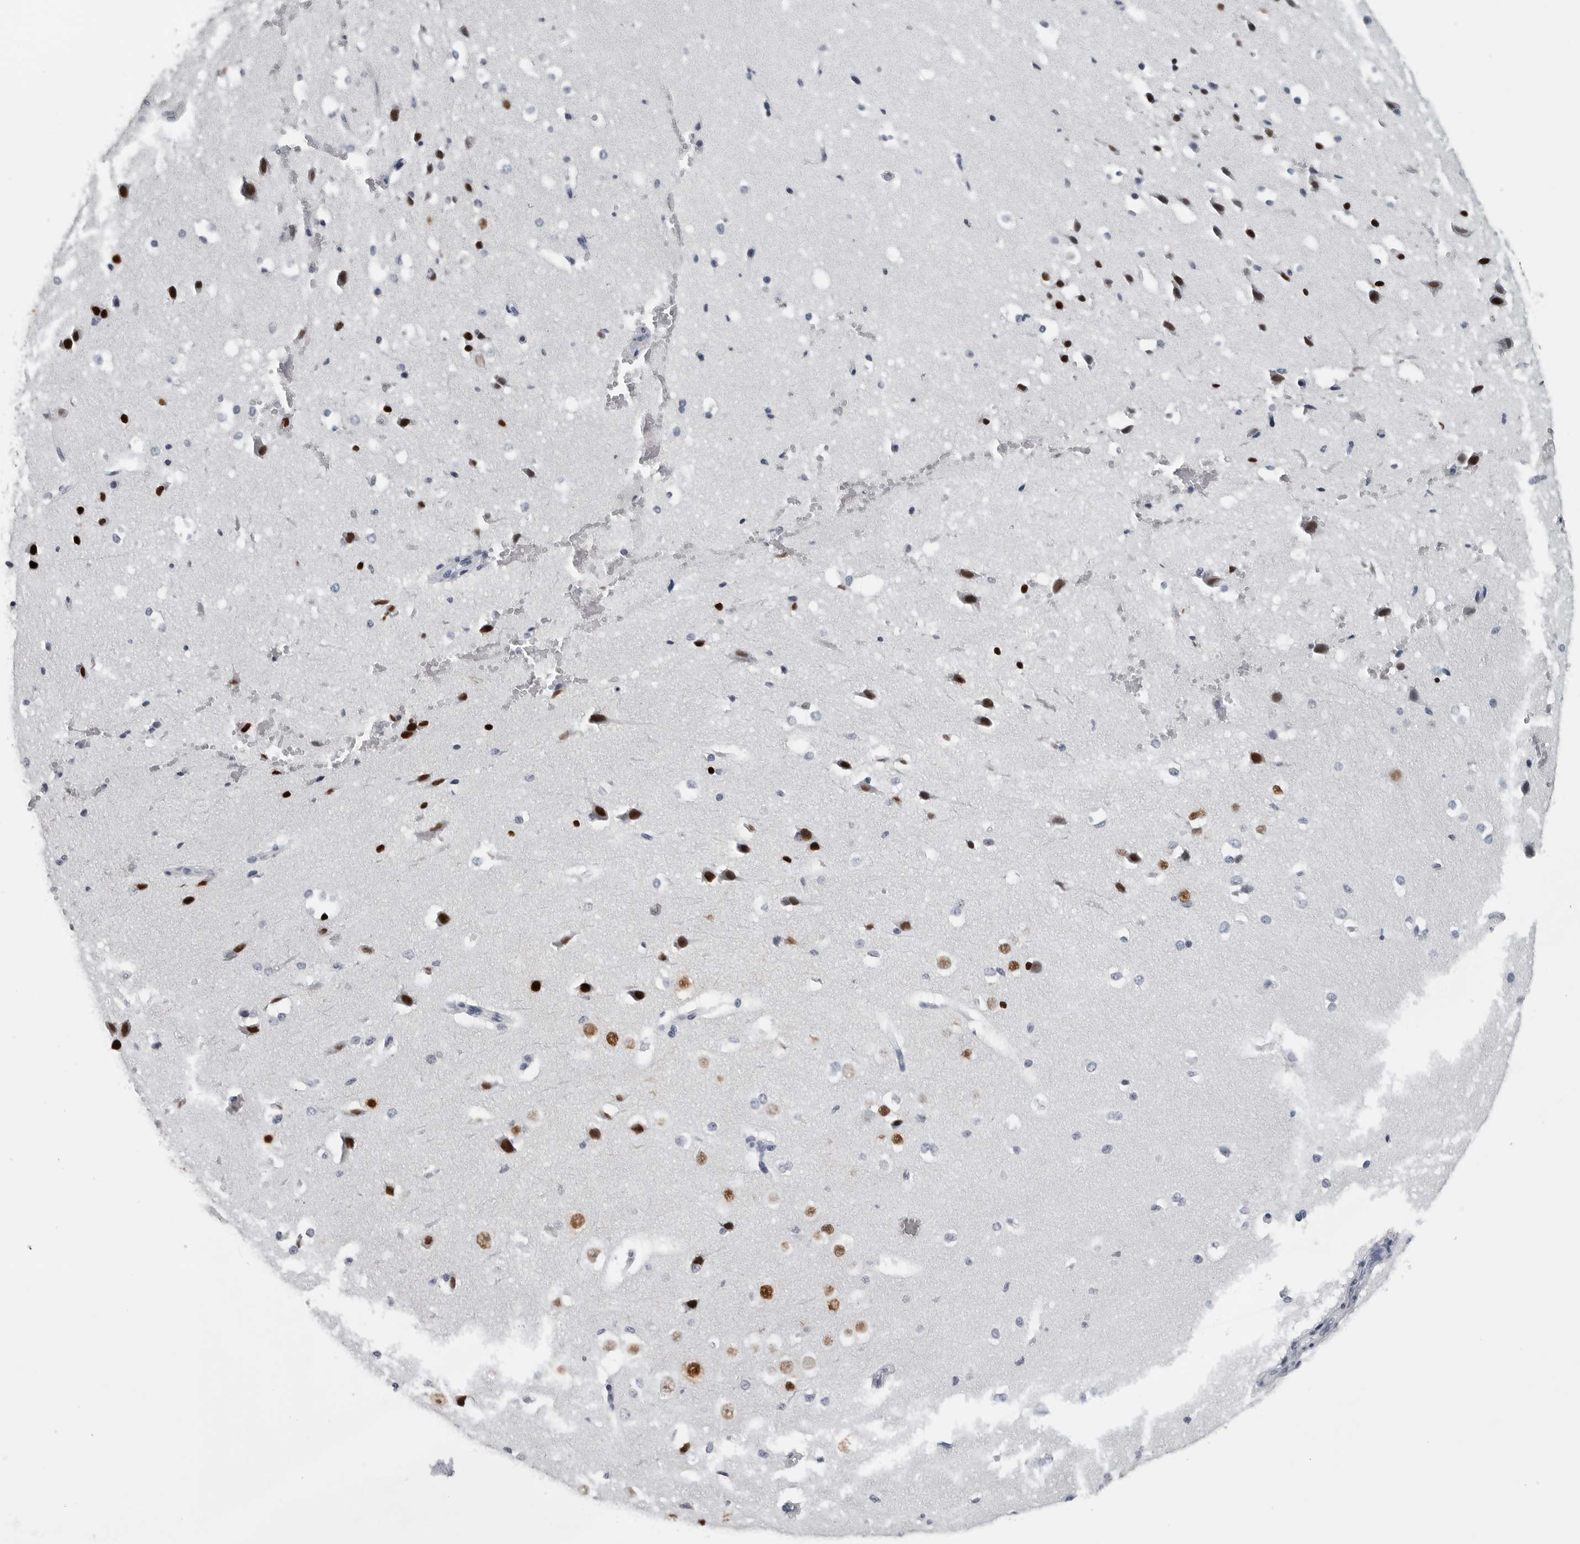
{"staining": {"intensity": "negative", "quantity": "none", "location": "none"}, "tissue": "cerebral cortex", "cell_type": "Endothelial cells", "image_type": "normal", "snomed": [{"axis": "morphology", "description": "Normal tissue, NOS"}, {"axis": "morphology", "description": "Developmental malformation"}, {"axis": "topography", "description": "Cerebral cortex"}], "caption": "Micrograph shows no protein expression in endothelial cells of benign cerebral cortex.", "gene": "SATB2", "patient": {"sex": "female", "age": 30}}